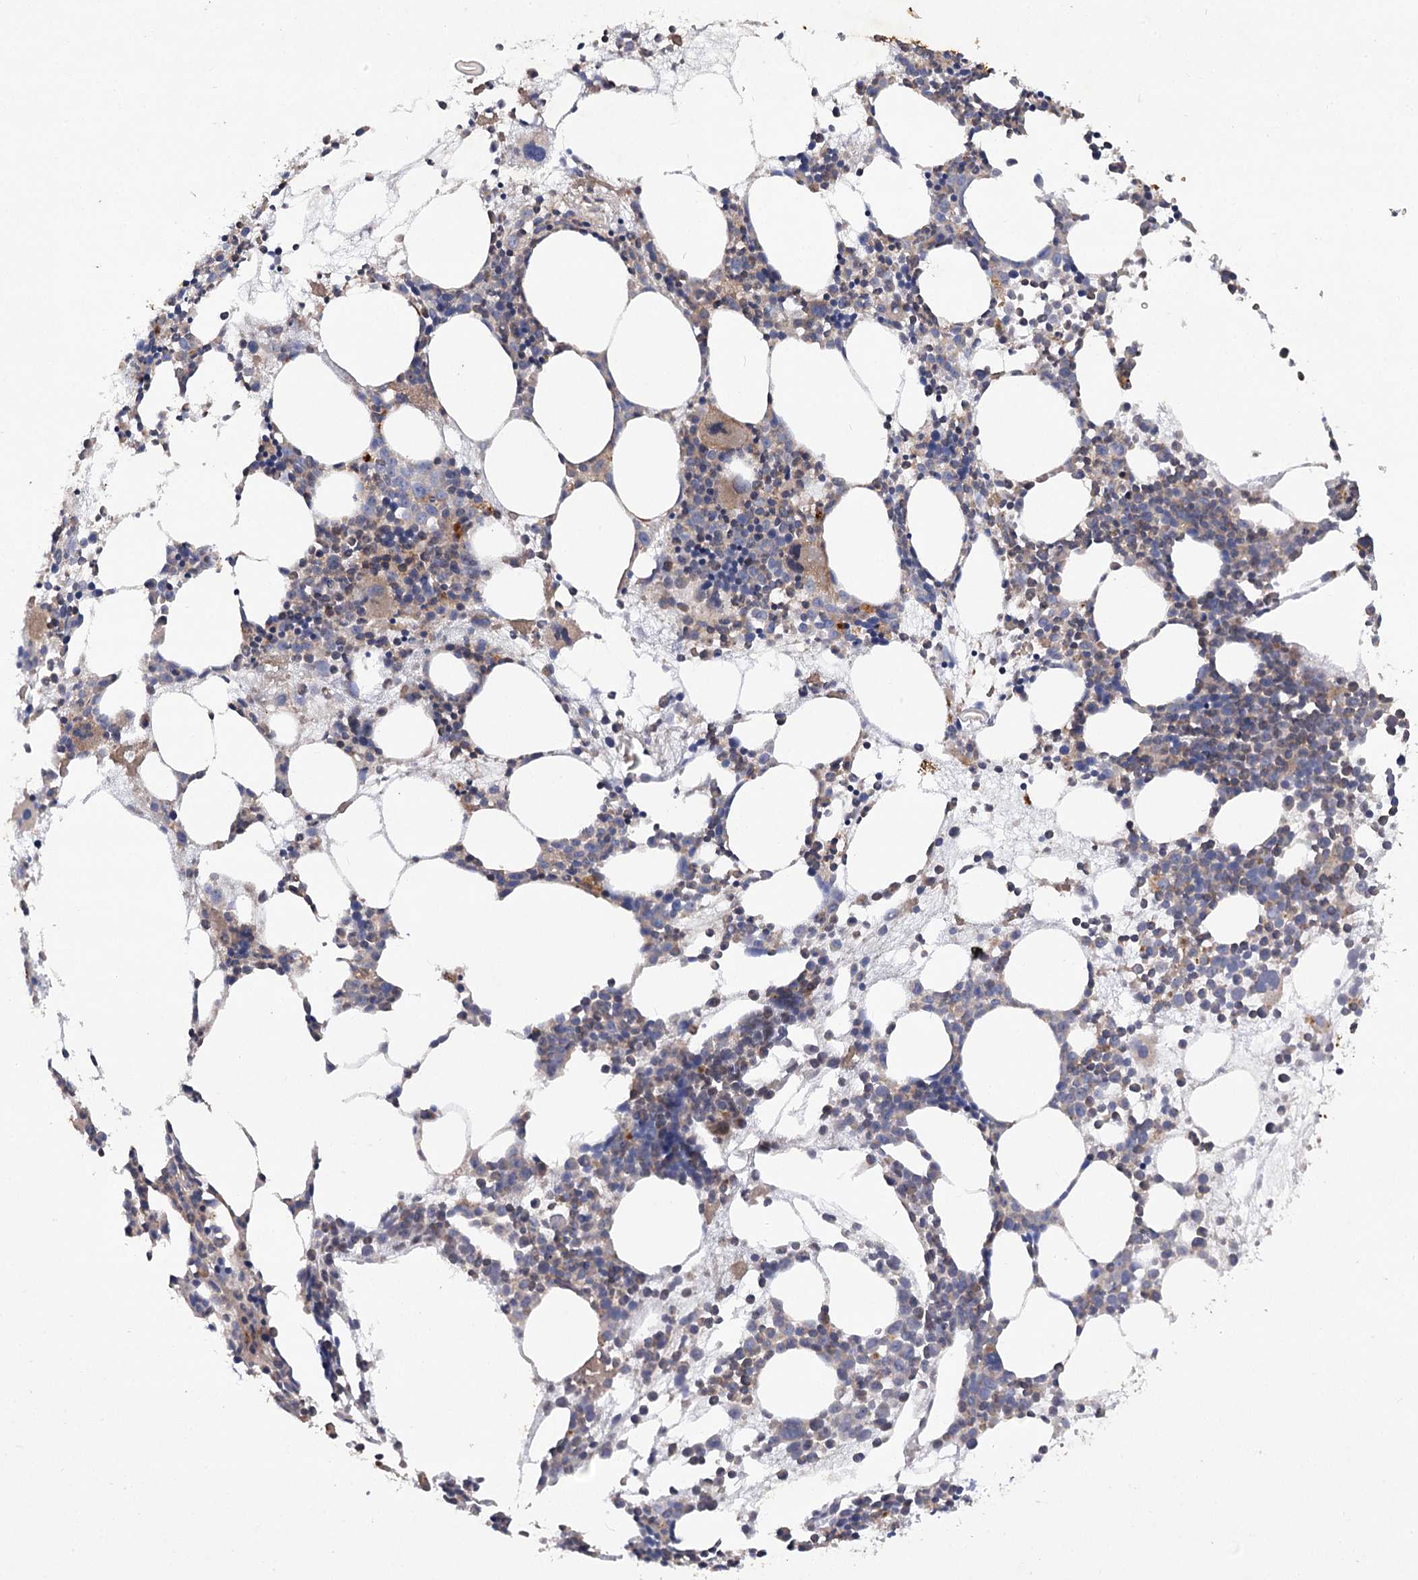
{"staining": {"intensity": "moderate", "quantity": "25%-75%", "location": "cytoplasmic/membranous"}, "tissue": "bone marrow", "cell_type": "Hematopoietic cells", "image_type": "normal", "snomed": [{"axis": "morphology", "description": "Normal tissue, NOS"}, {"axis": "topography", "description": "Bone marrow"}], "caption": "Moderate cytoplasmic/membranous positivity is appreciated in approximately 25%-75% of hematopoietic cells in unremarkable bone marrow.", "gene": "KIAA0825", "patient": {"sex": "female", "age": 89}}